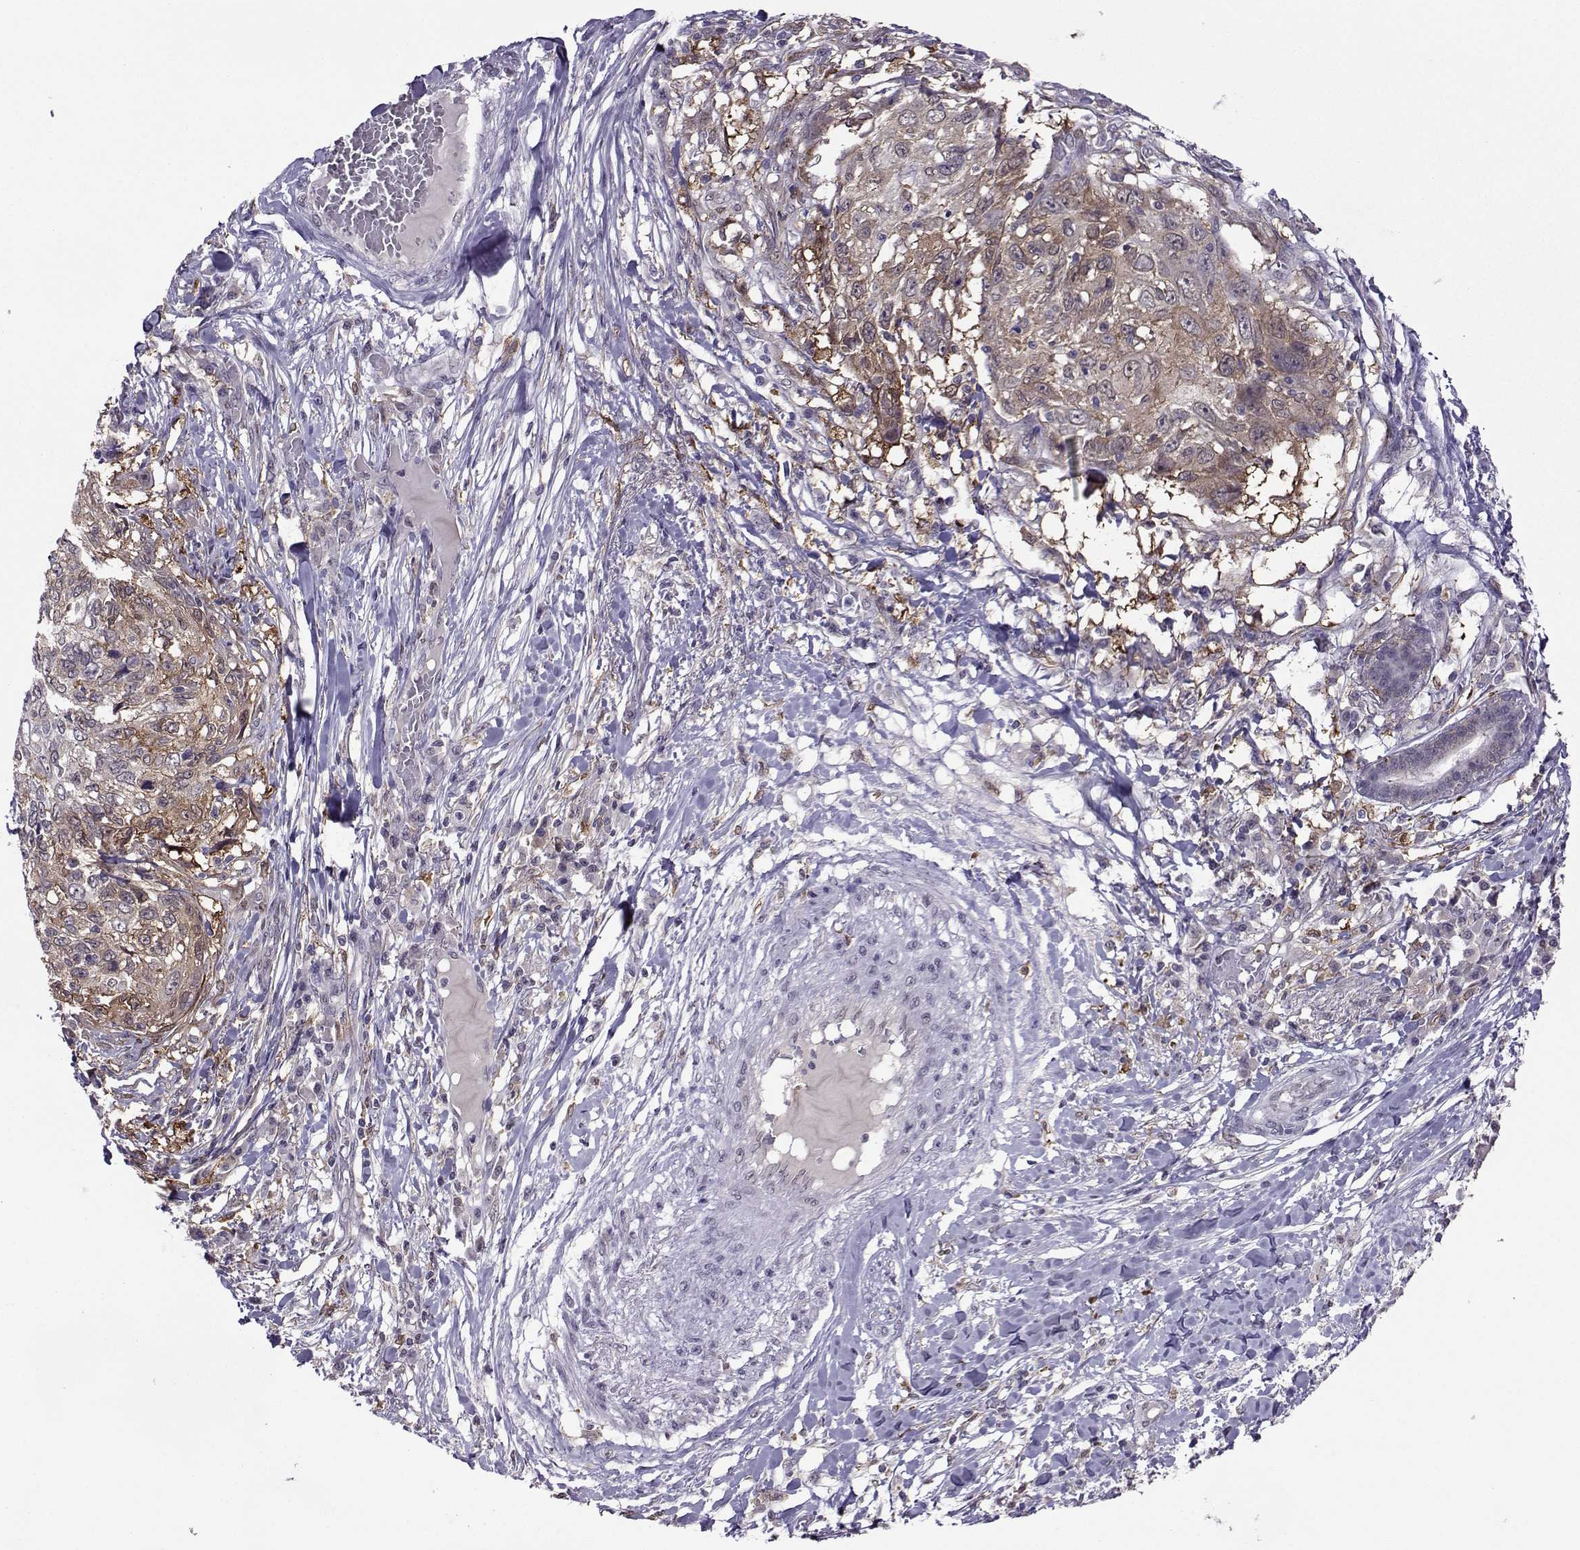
{"staining": {"intensity": "moderate", "quantity": ">75%", "location": "cytoplasmic/membranous"}, "tissue": "skin cancer", "cell_type": "Tumor cells", "image_type": "cancer", "snomed": [{"axis": "morphology", "description": "Squamous cell carcinoma, NOS"}, {"axis": "topography", "description": "Skin"}], "caption": "Immunohistochemical staining of human skin cancer (squamous cell carcinoma) displays moderate cytoplasmic/membranous protein expression in about >75% of tumor cells.", "gene": "DDX20", "patient": {"sex": "male", "age": 92}}